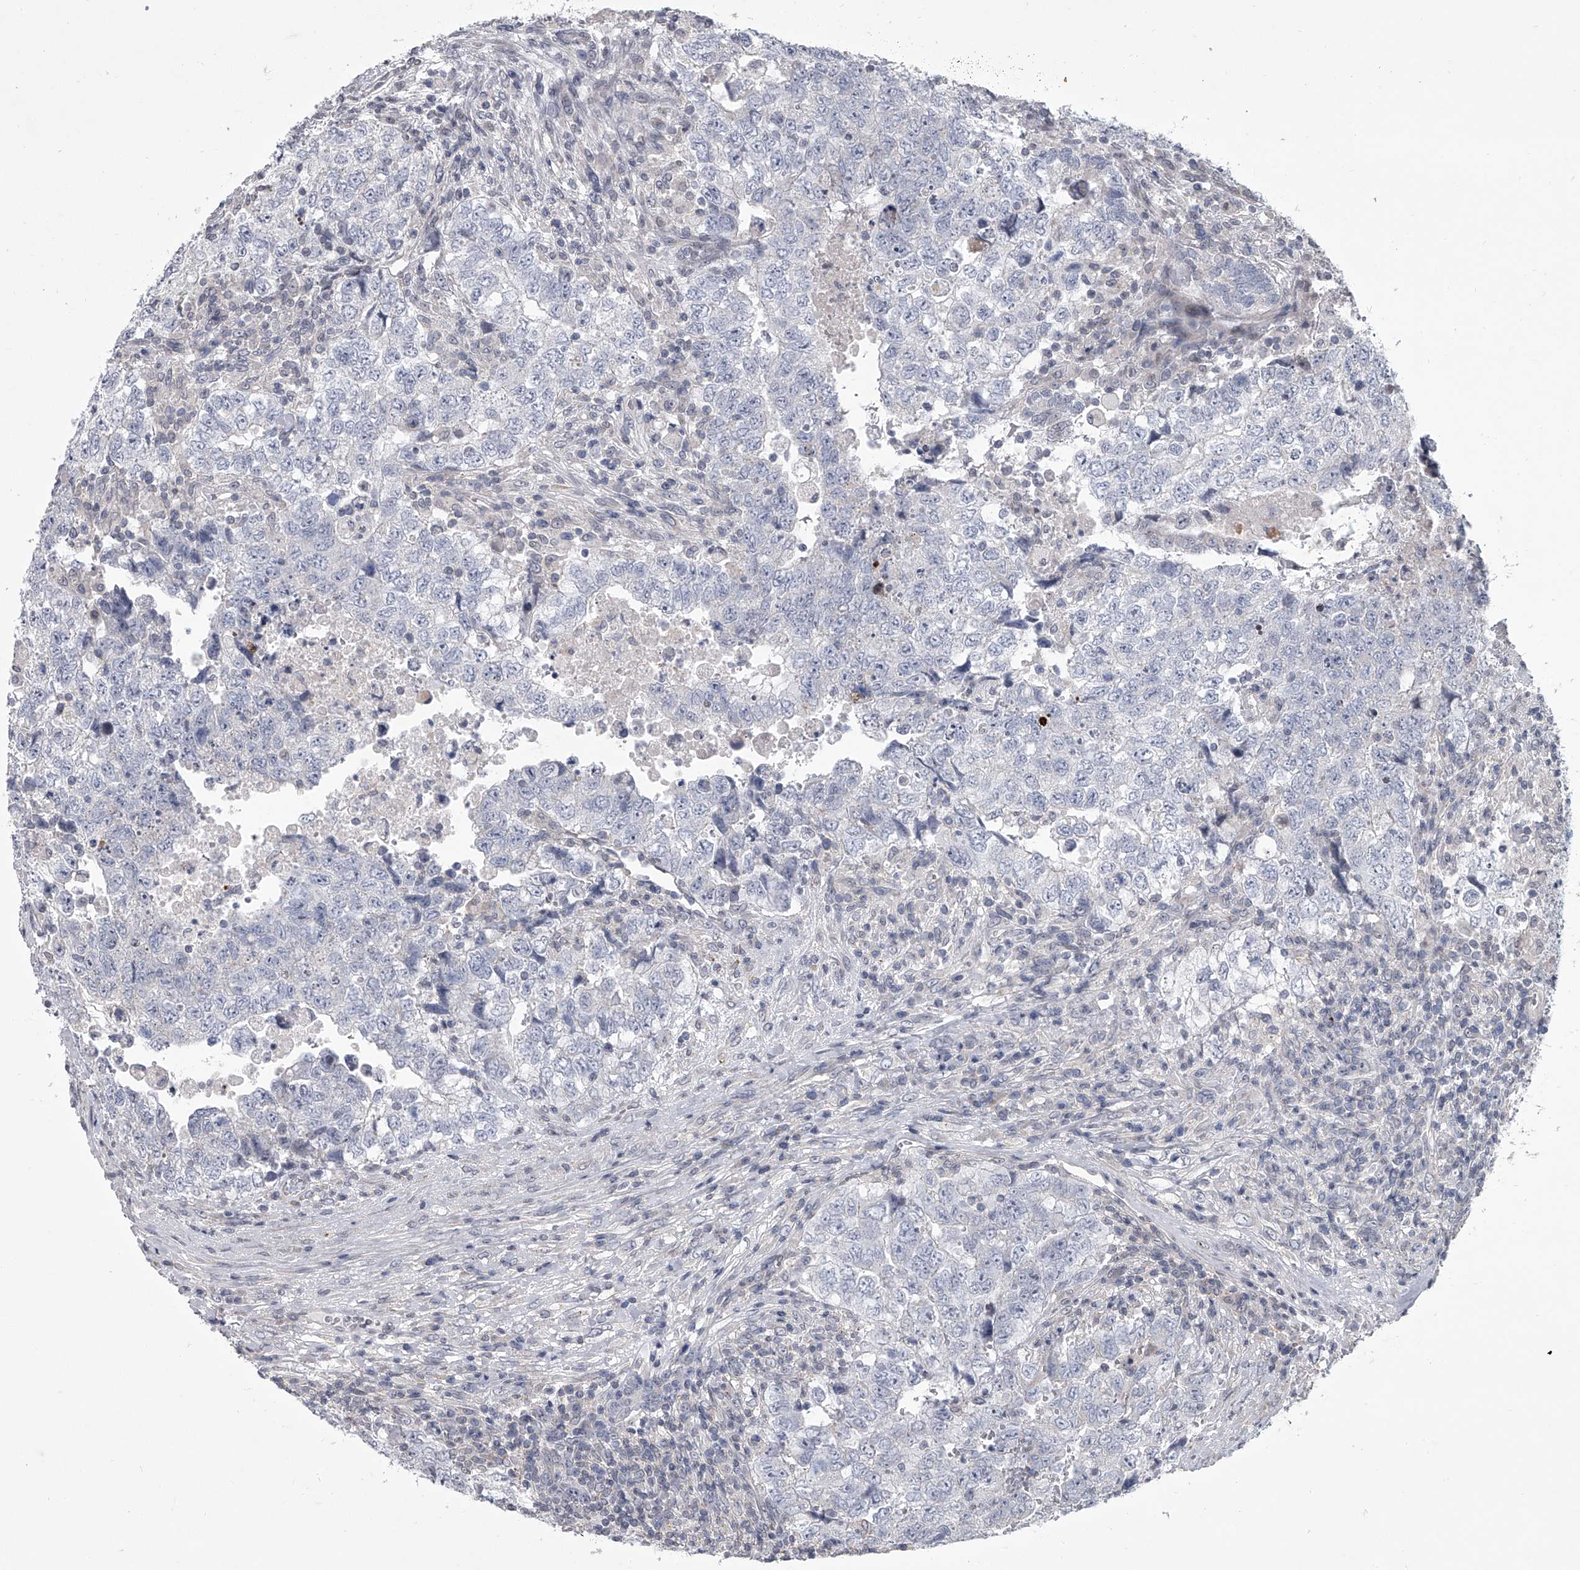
{"staining": {"intensity": "negative", "quantity": "none", "location": "none"}, "tissue": "testis cancer", "cell_type": "Tumor cells", "image_type": "cancer", "snomed": [{"axis": "morphology", "description": "Carcinoma, Embryonal, NOS"}, {"axis": "topography", "description": "Testis"}], "caption": "Immunohistochemistry (IHC) micrograph of neoplastic tissue: human embryonal carcinoma (testis) stained with DAB displays no significant protein expression in tumor cells.", "gene": "HEATR6", "patient": {"sex": "male", "age": 37}}